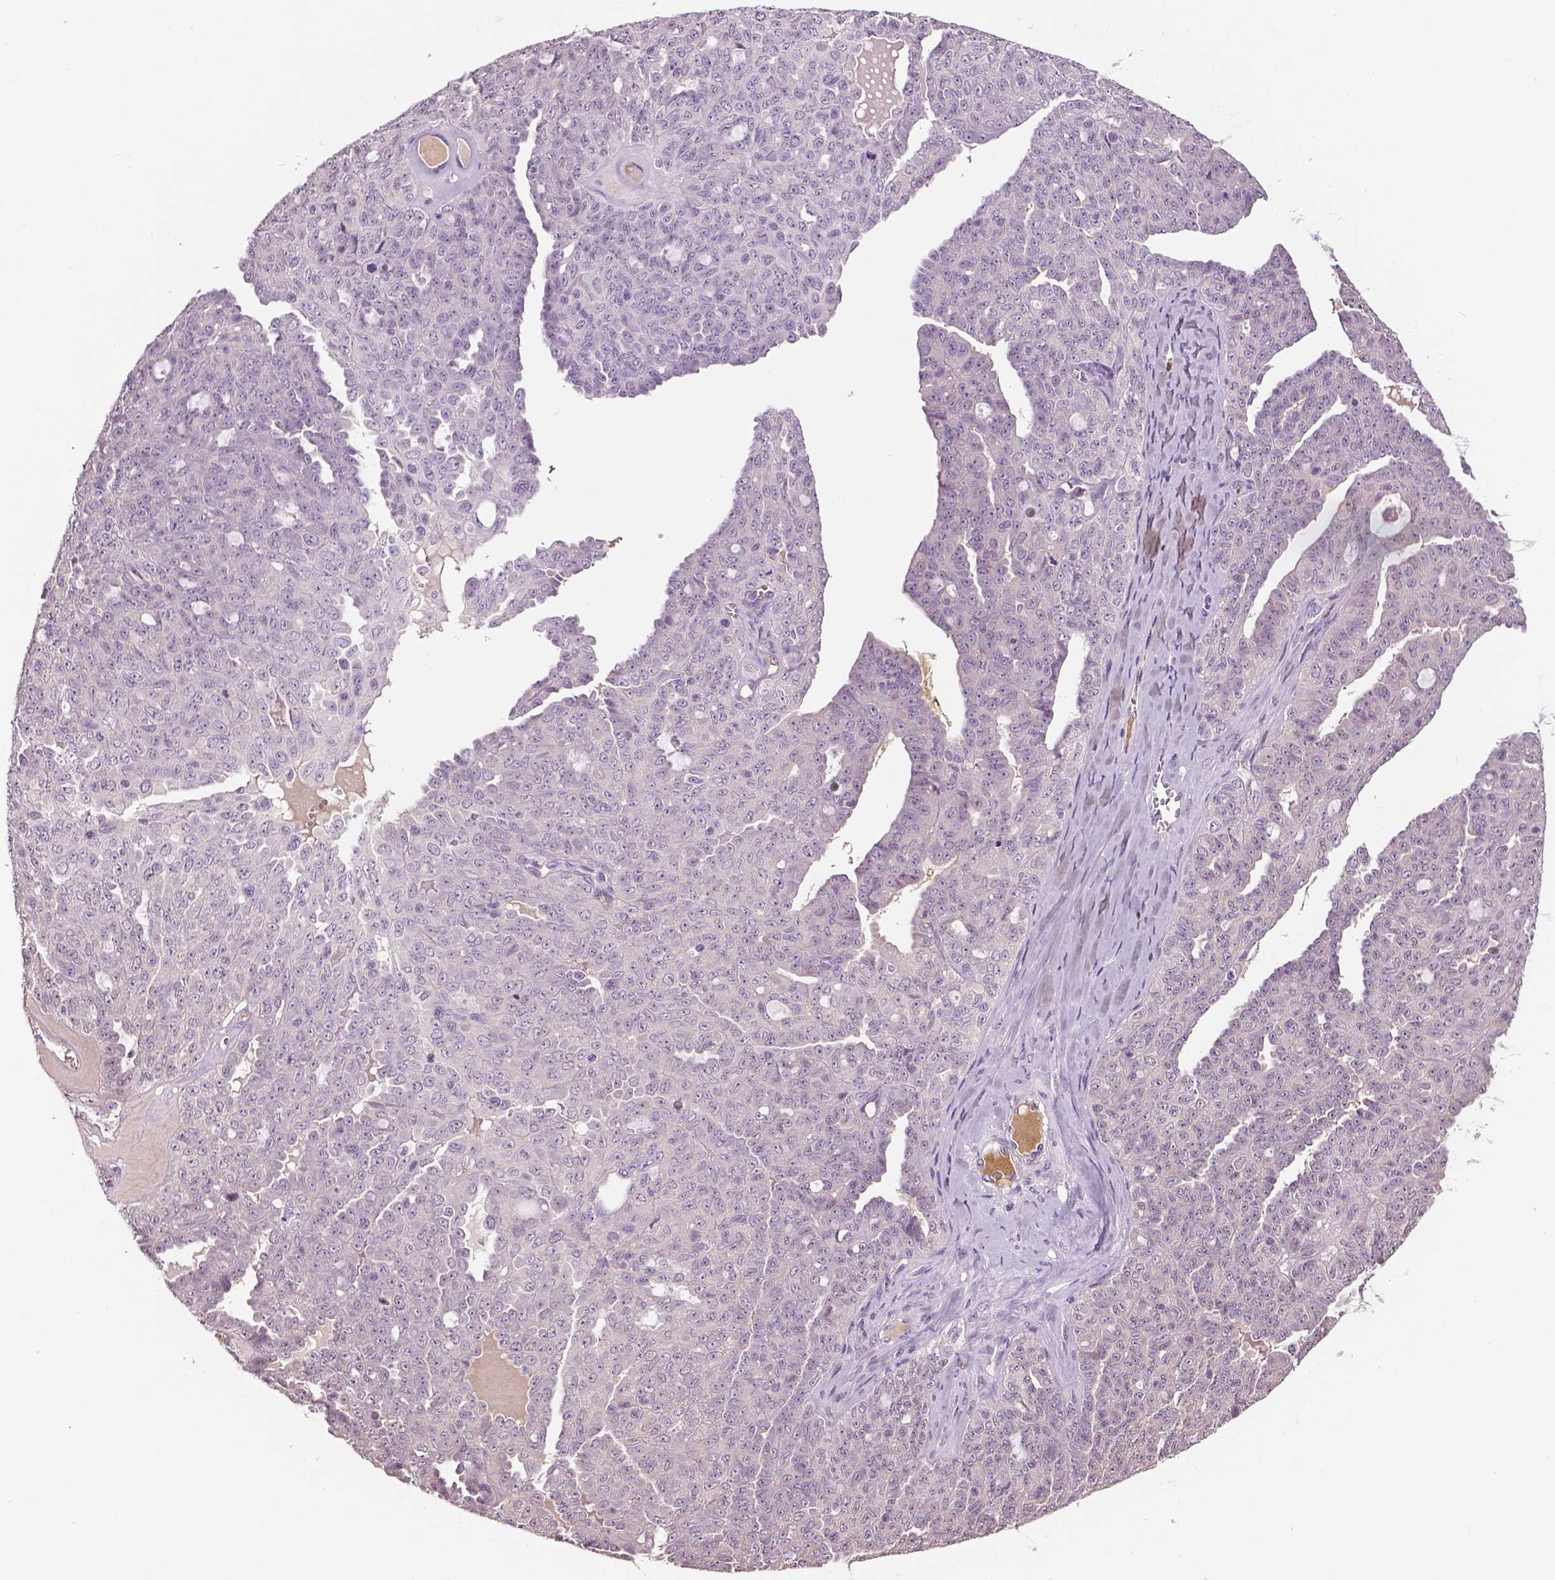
{"staining": {"intensity": "negative", "quantity": "none", "location": "none"}, "tissue": "ovarian cancer", "cell_type": "Tumor cells", "image_type": "cancer", "snomed": [{"axis": "morphology", "description": "Cystadenocarcinoma, serous, NOS"}, {"axis": "topography", "description": "Ovary"}], "caption": "This is a micrograph of IHC staining of ovarian cancer (serous cystadenocarcinoma), which shows no positivity in tumor cells. The staining is performed using DAB (3,3'-diaminobenzidine) brown chromogen with nuclei counter-stained in using hematoxylin.", "gene": "PTPN5", "patient": {"sex": "female", "age": 71}}